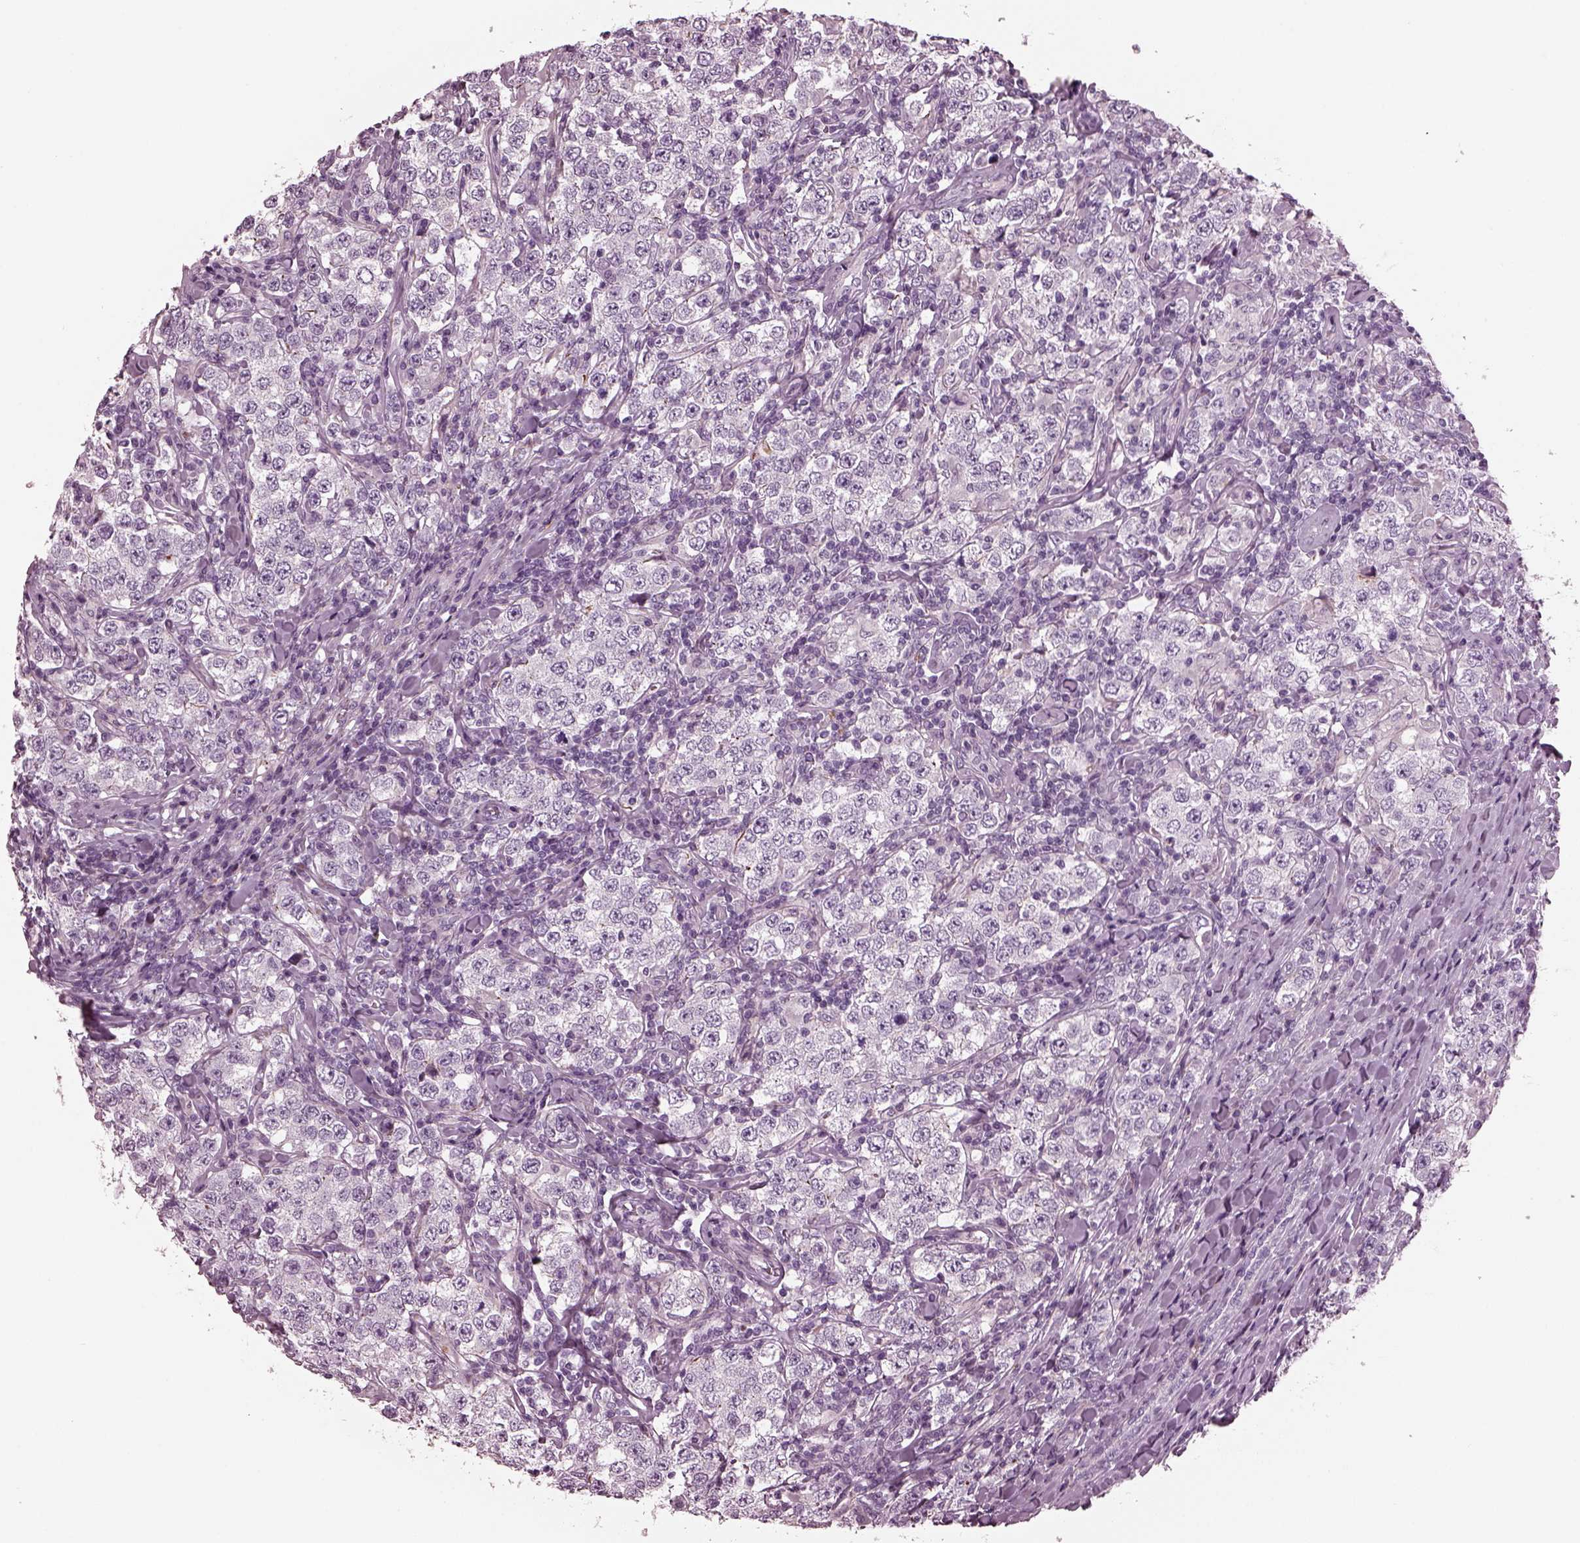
{"staining": {"intensity": "negative", "quantity": "none", "location": "none"}, "tissue": "testis cancer", "cell_type": "Tumor cells", "image_type": "cancer", "snomed": [{"axis": "morphology", "description": "Seminoma, NOS"}, {"axis": "morphology", "description": "Carcinoma, Embryonal, NOS"}, {"axis": "topography", "description": "Testis"}], "caption": "A high-resolution histopathology image shows IHC staining of testis cancer (embryonal carcinoma), which demonstrates no significant expression in tumor cells.", "gene": "GDF11", "patient": {"sex": "male", "age": 41}}